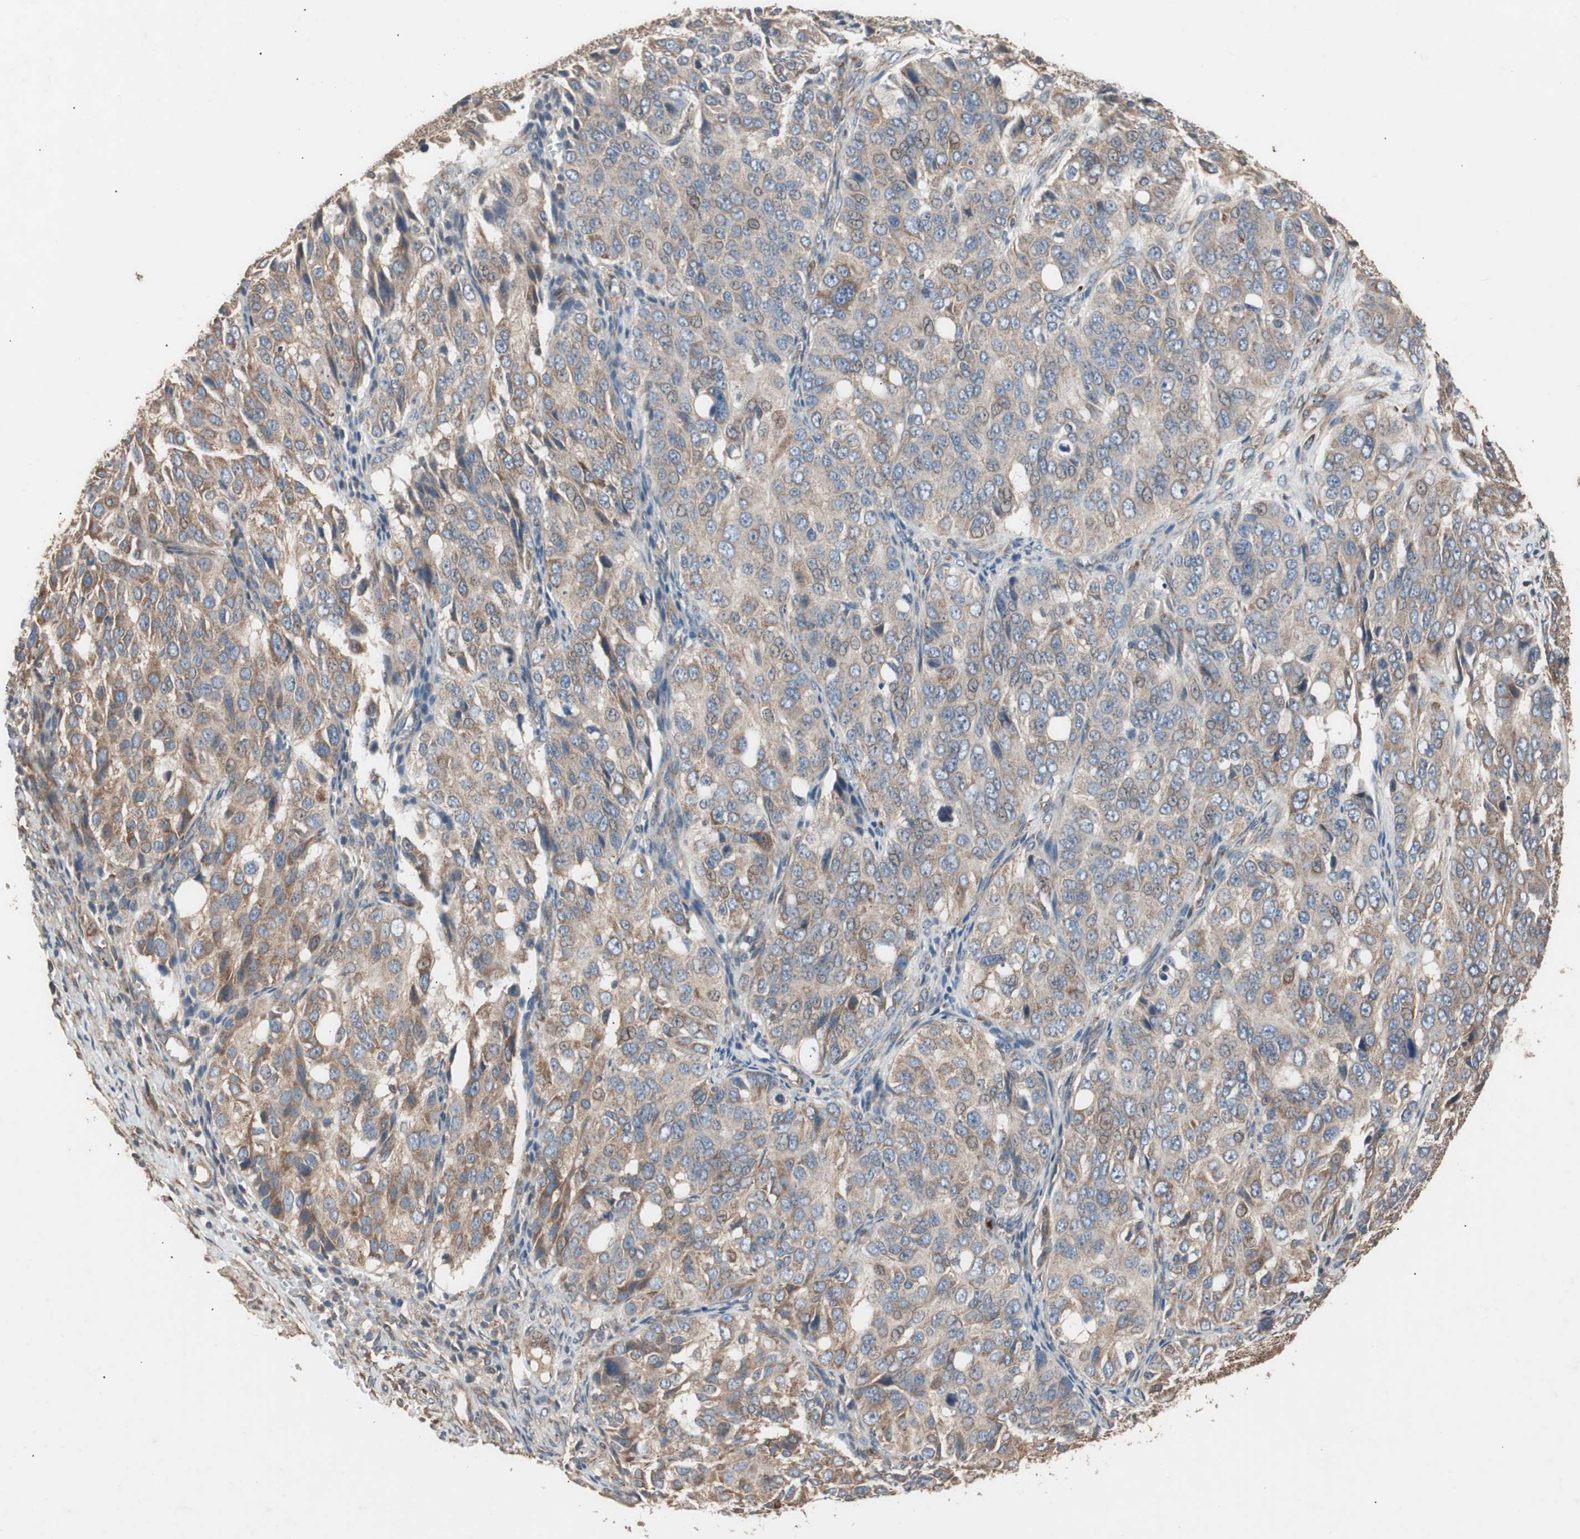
{"staining": {"intensity": "moderate", "quantity": "25%-75%", "location": "cytoplasmic/membranous"}, "tissue": "ovarian cancer", "cell_type": "Tumor cells", "image_type": "cancer", "snomed": [{"axis": "morphology", "description": "Carcinoma, endometroid"}, {"axis": "topography", "description": "Ovary"}], "caption": "Immunohistochemistry (IHC) staining of ovarian cancer, which demonstrates medium levels of moderate cytoplasmic/membranous expression in approximately 25%-75% of tumor cells indicating moderate cytoplasmic/membranous protein positivity. The staining was performed using DAB (3,3'-diaminobenzidine) (brown) for protein detection and nuclei were counterstained in hematoxylin (blue).", "gene": "LZTS1", "patient": {"sex": "female", "age": 51}}